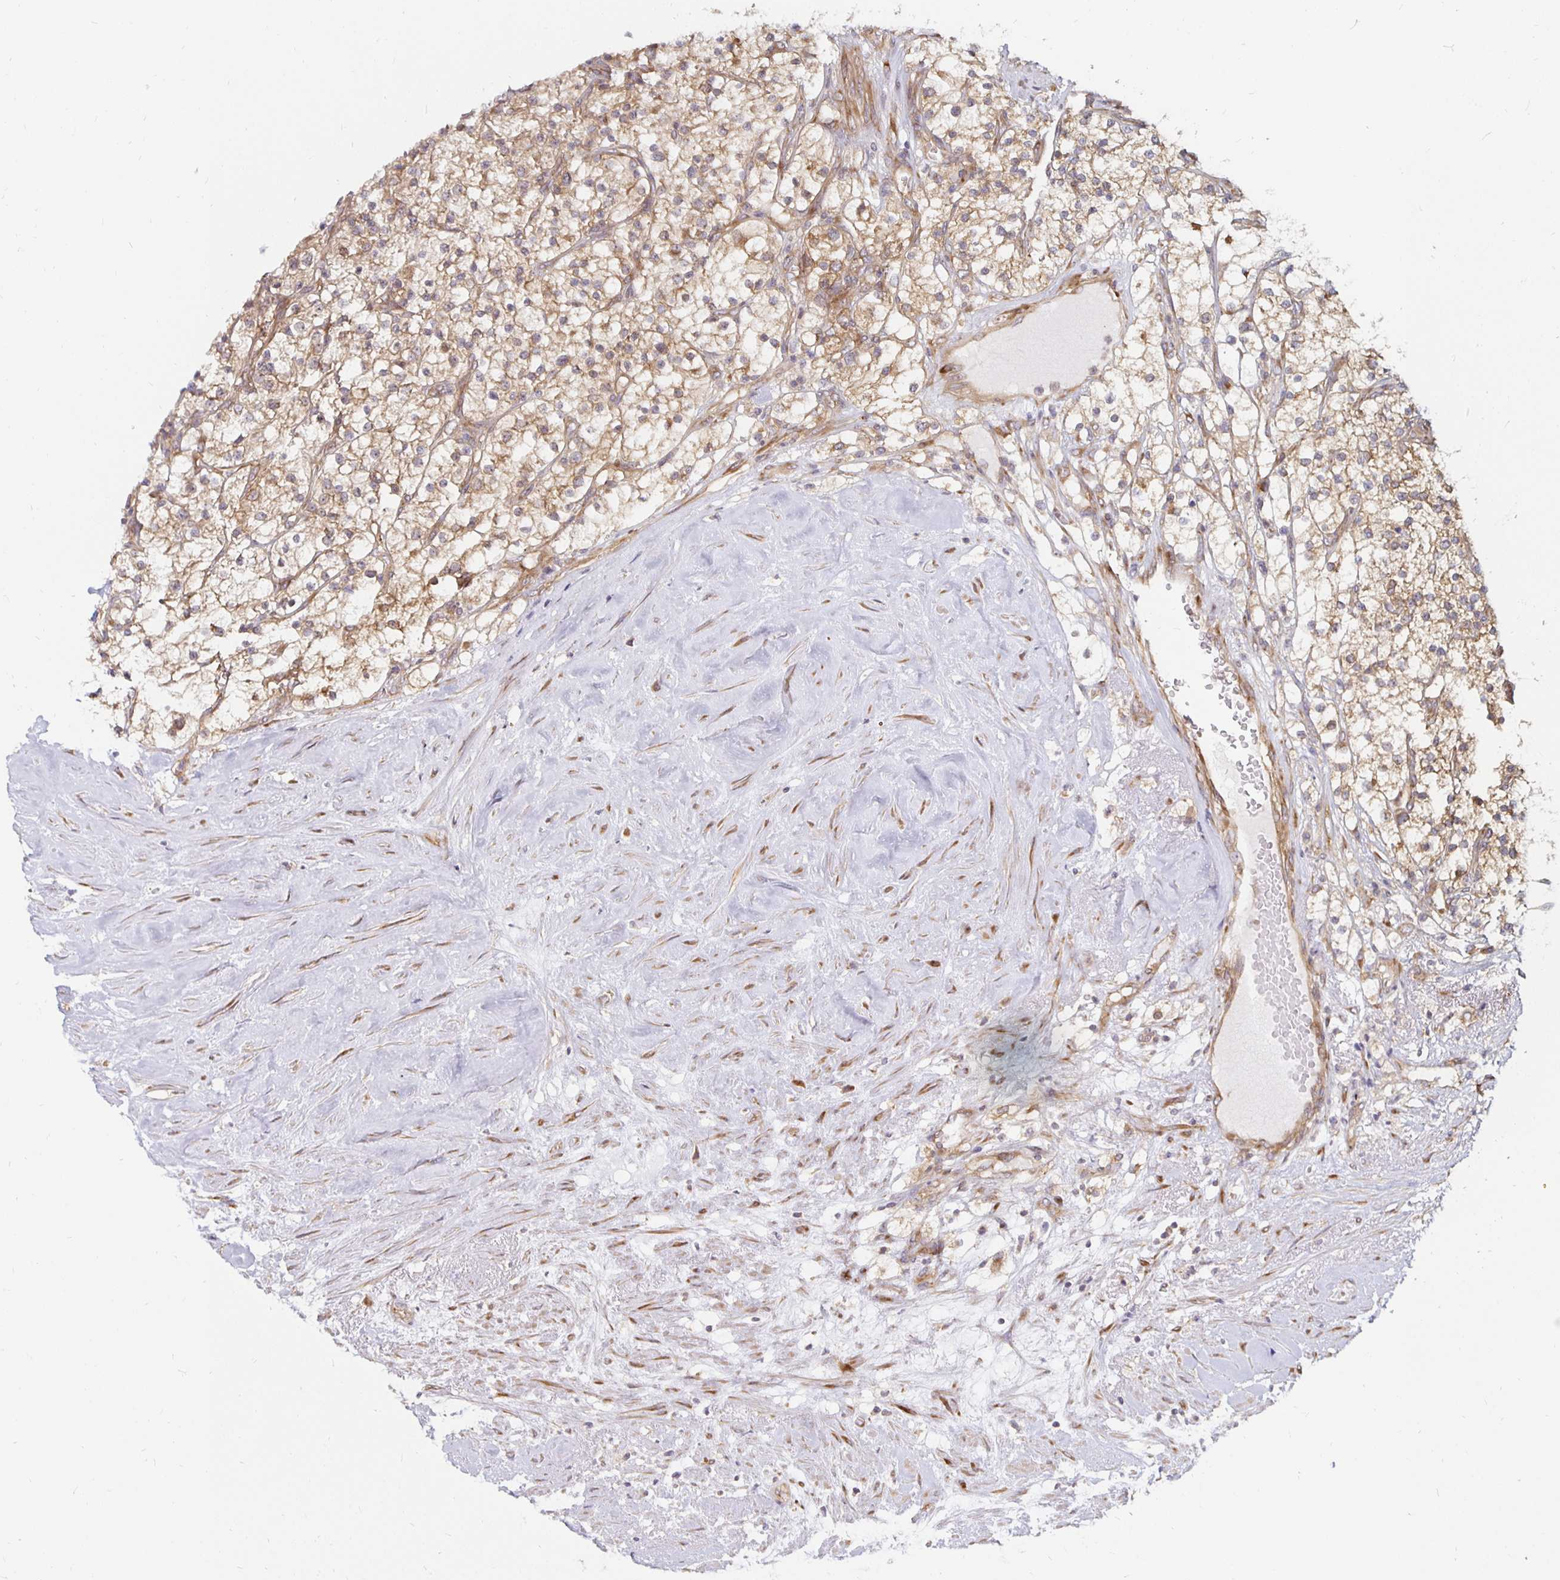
{"staining": {"intensity": "moderate", "quantity": ">75%", "location": "cytoplasmic/membranous,nuclear"}, "tissue": "renal cancer", "cell_type": "Tumor cells", "image_type": "cancer", "snomed": [{"axis": "morphology", "description": "Adenocarcinoma, NOS"}, {"axis": "topography", "description": "Kidney"}], "caption": "Renal adenocarcinoma stained with DAB IHC demonstrates medium levels of moderate cytoplasmic/membranous and nuclear staining in approximately >75% of tumor cells.", "gene": "PDAP1", "patient": {"sex": "male", "age": 80}}